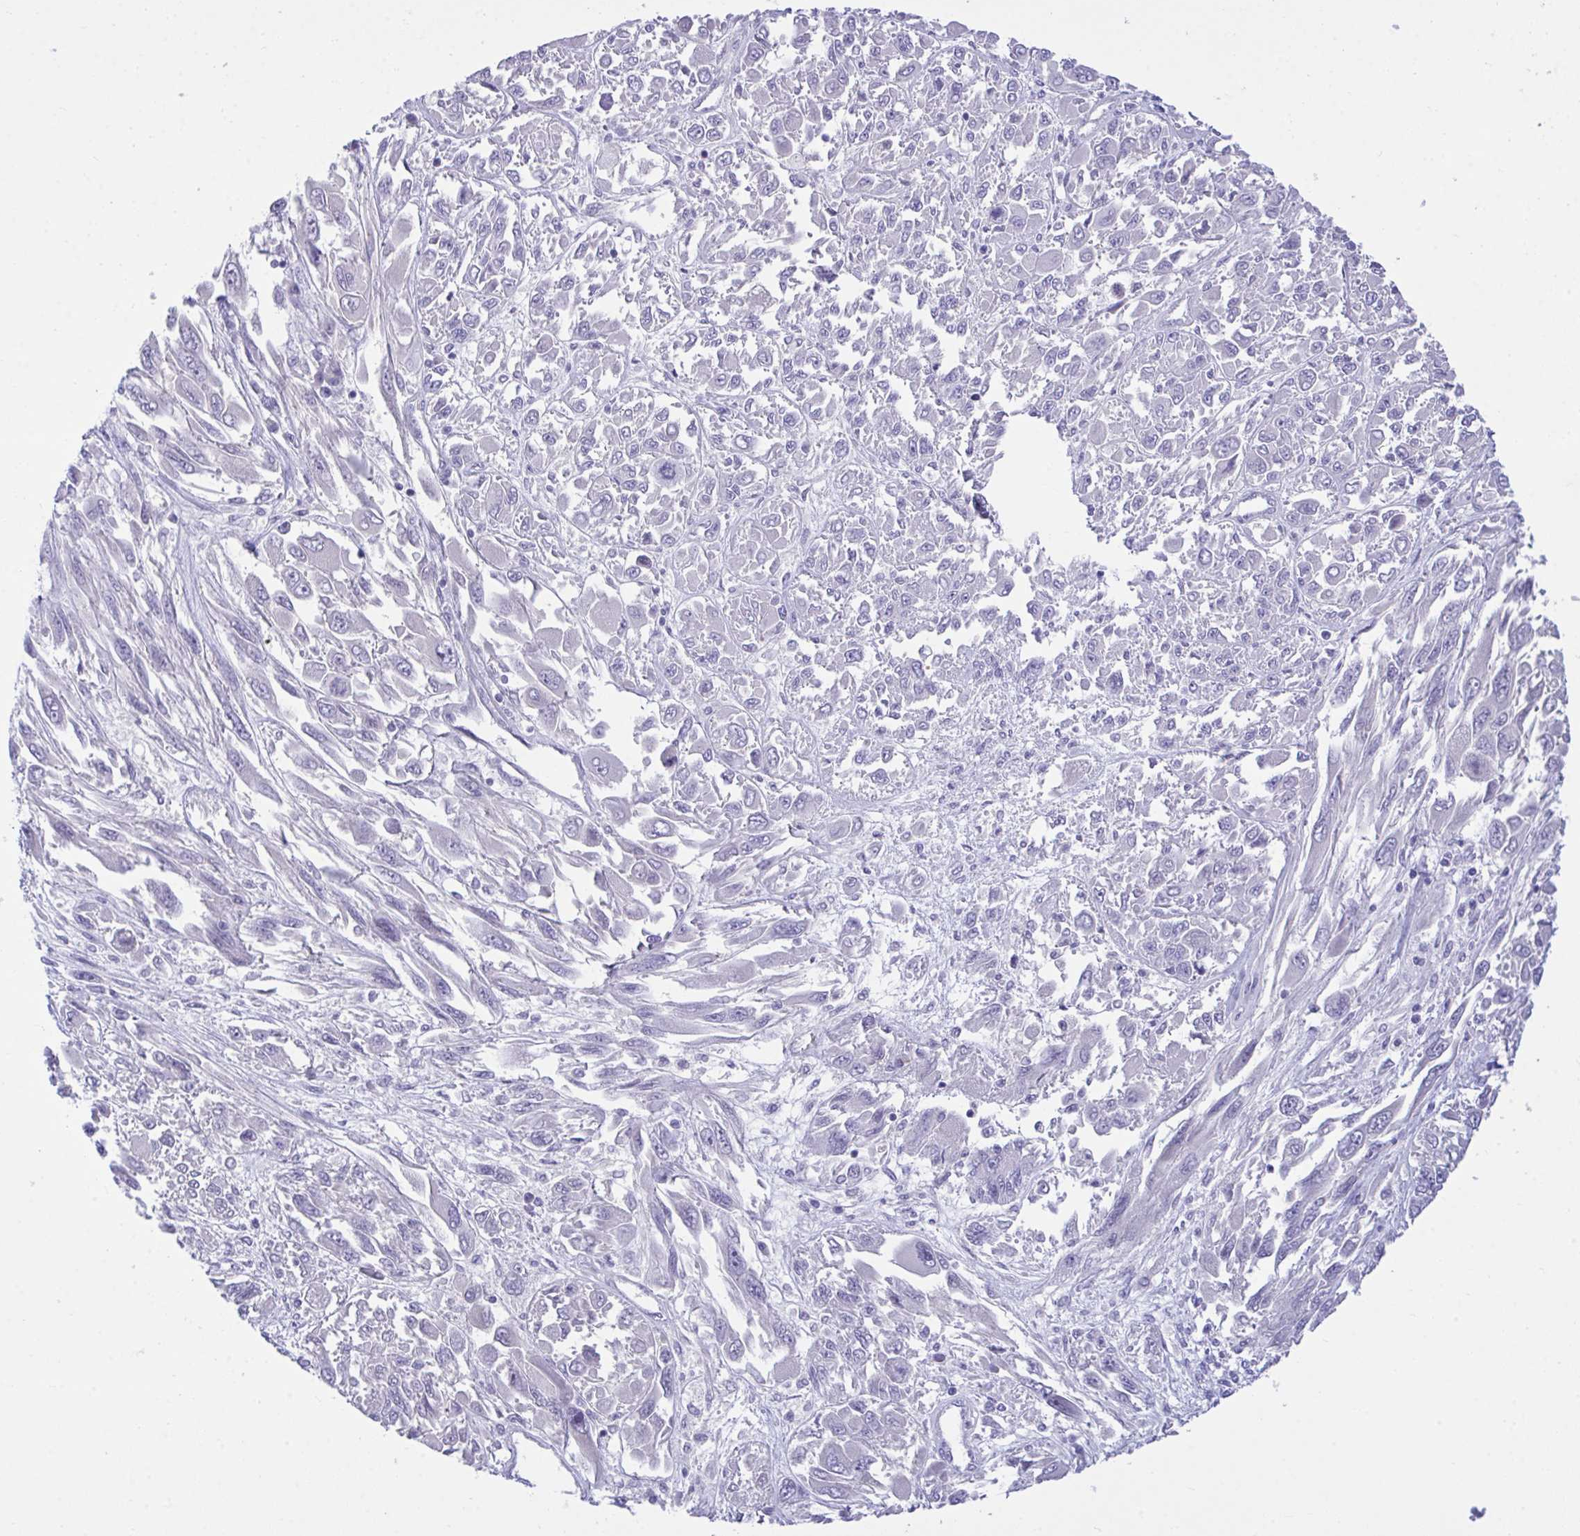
{"staining": {"intensity": "negative", "quantity": "none", "location": "none"}, "tissue": "melanoma", "cell_type": "Tumor cells", "image_type": "cancer", "snomed": [{"axis": "morphology", "description": "Malignant melanoma, NOS"}, {"axis": "topography", "description": "Skin"}], "caption": "This photomicrograph is of malignant melanoma stained with IHC to label a protein in brown with the nuclei are counter-stained blue. There is no positivity in tumor cells.", "gene": "MED9", "patient": {"sex": "female", "age": 91}}